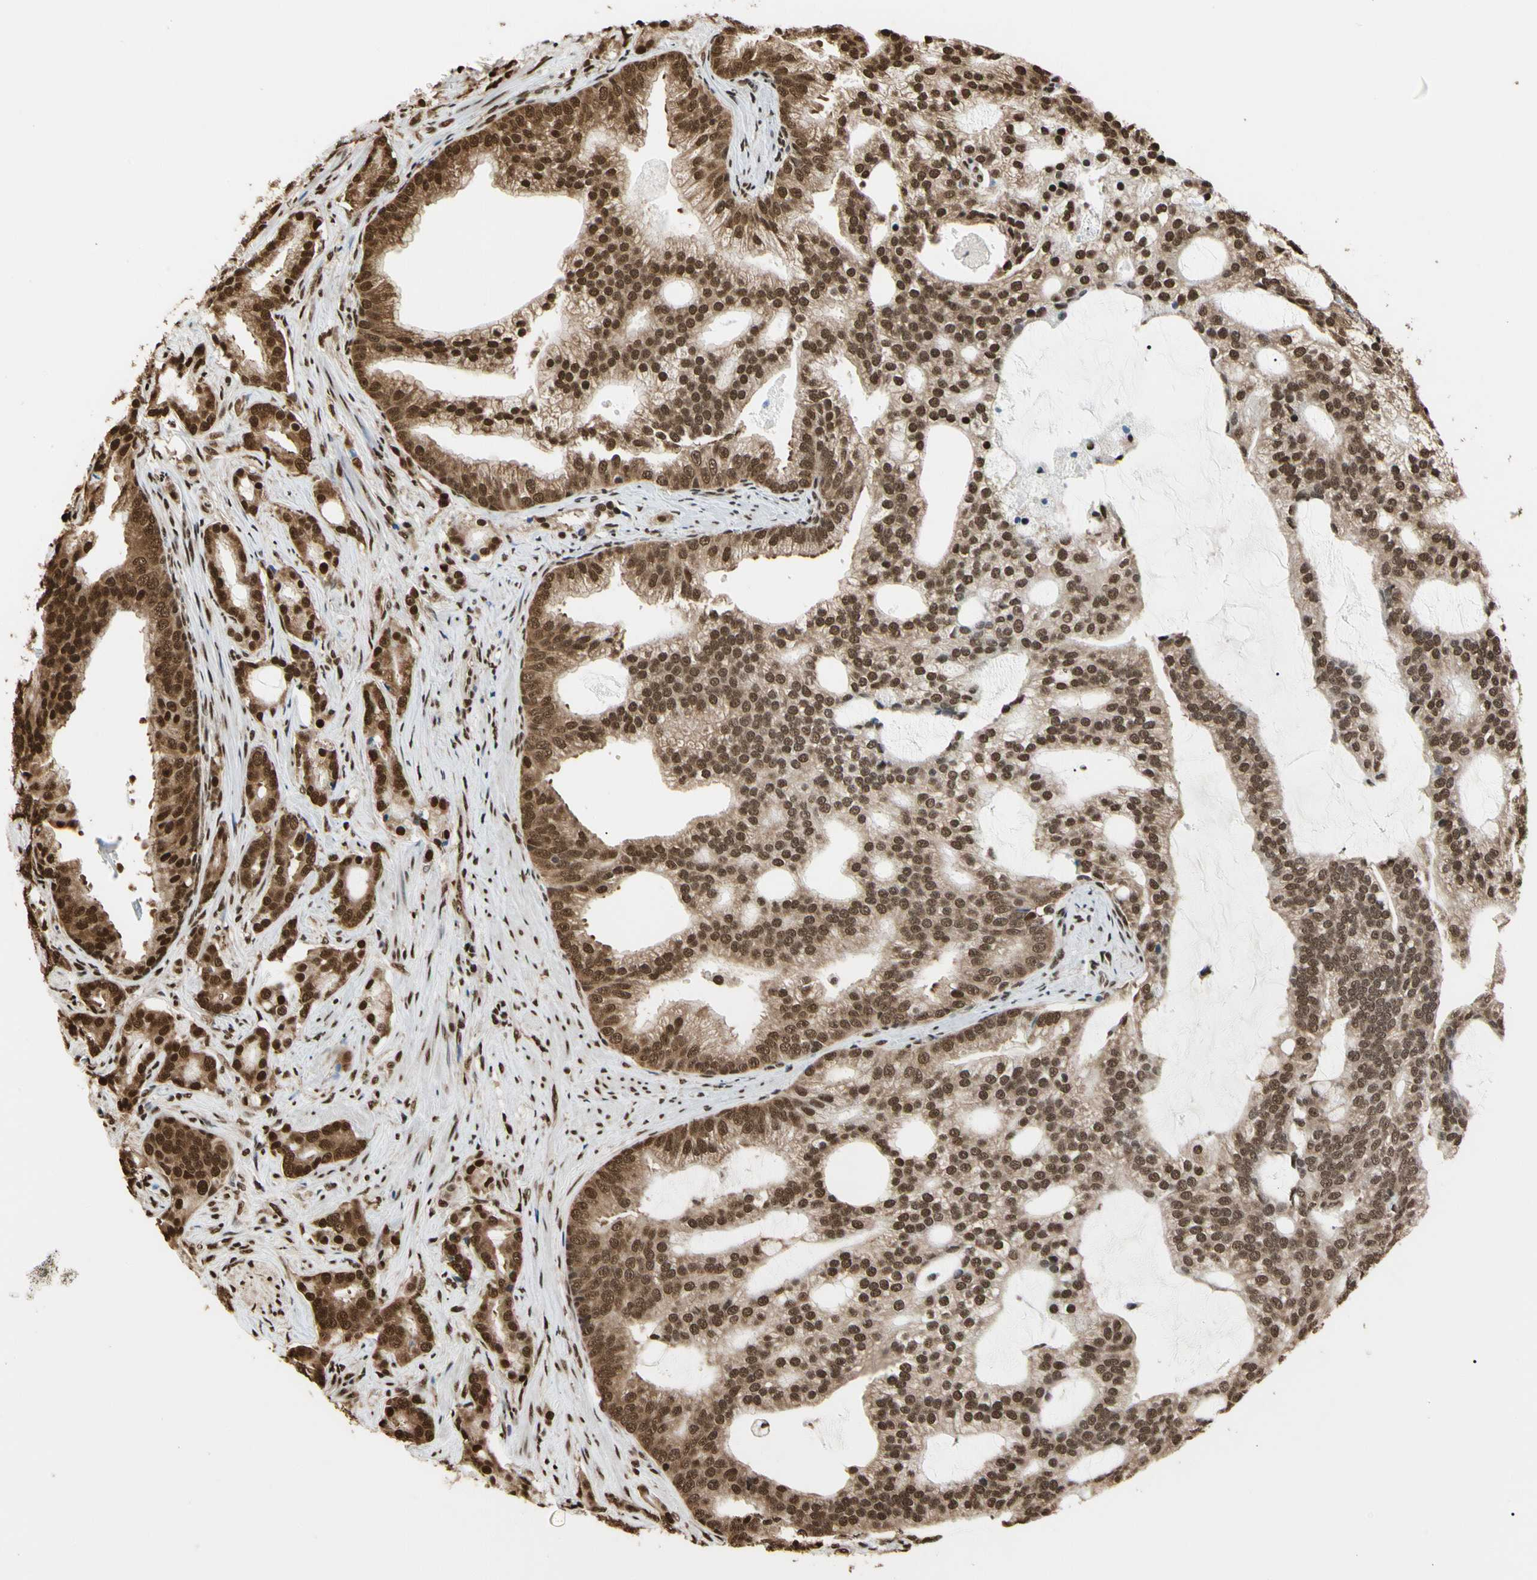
{"staining": {"intensity": "strong", "quantity": ">75%", "location": "cytoplasmic/membranous,nuclear"}, "tissue": "prostate cancer", "cell_type": "Tumor cells", "image_type": "cancer", "snomed": [{"axis": "morphology", "description": "Adenocarcinoma, Low grade"}, {"axis": "topography", "description": "Prostate"}], "caption": "Immunohistochemical staining of adenocarcinoma (low-grade) (prostate) shows high levels of strong cytoplasmic/membranous and nuclear protein staining in approximately >75% of tumor cells. Ihc stains the protein in brown and the nuclei are stained blue.", "gene": "HNRNPK", "patient": {"sex": "male", "age": 58}}